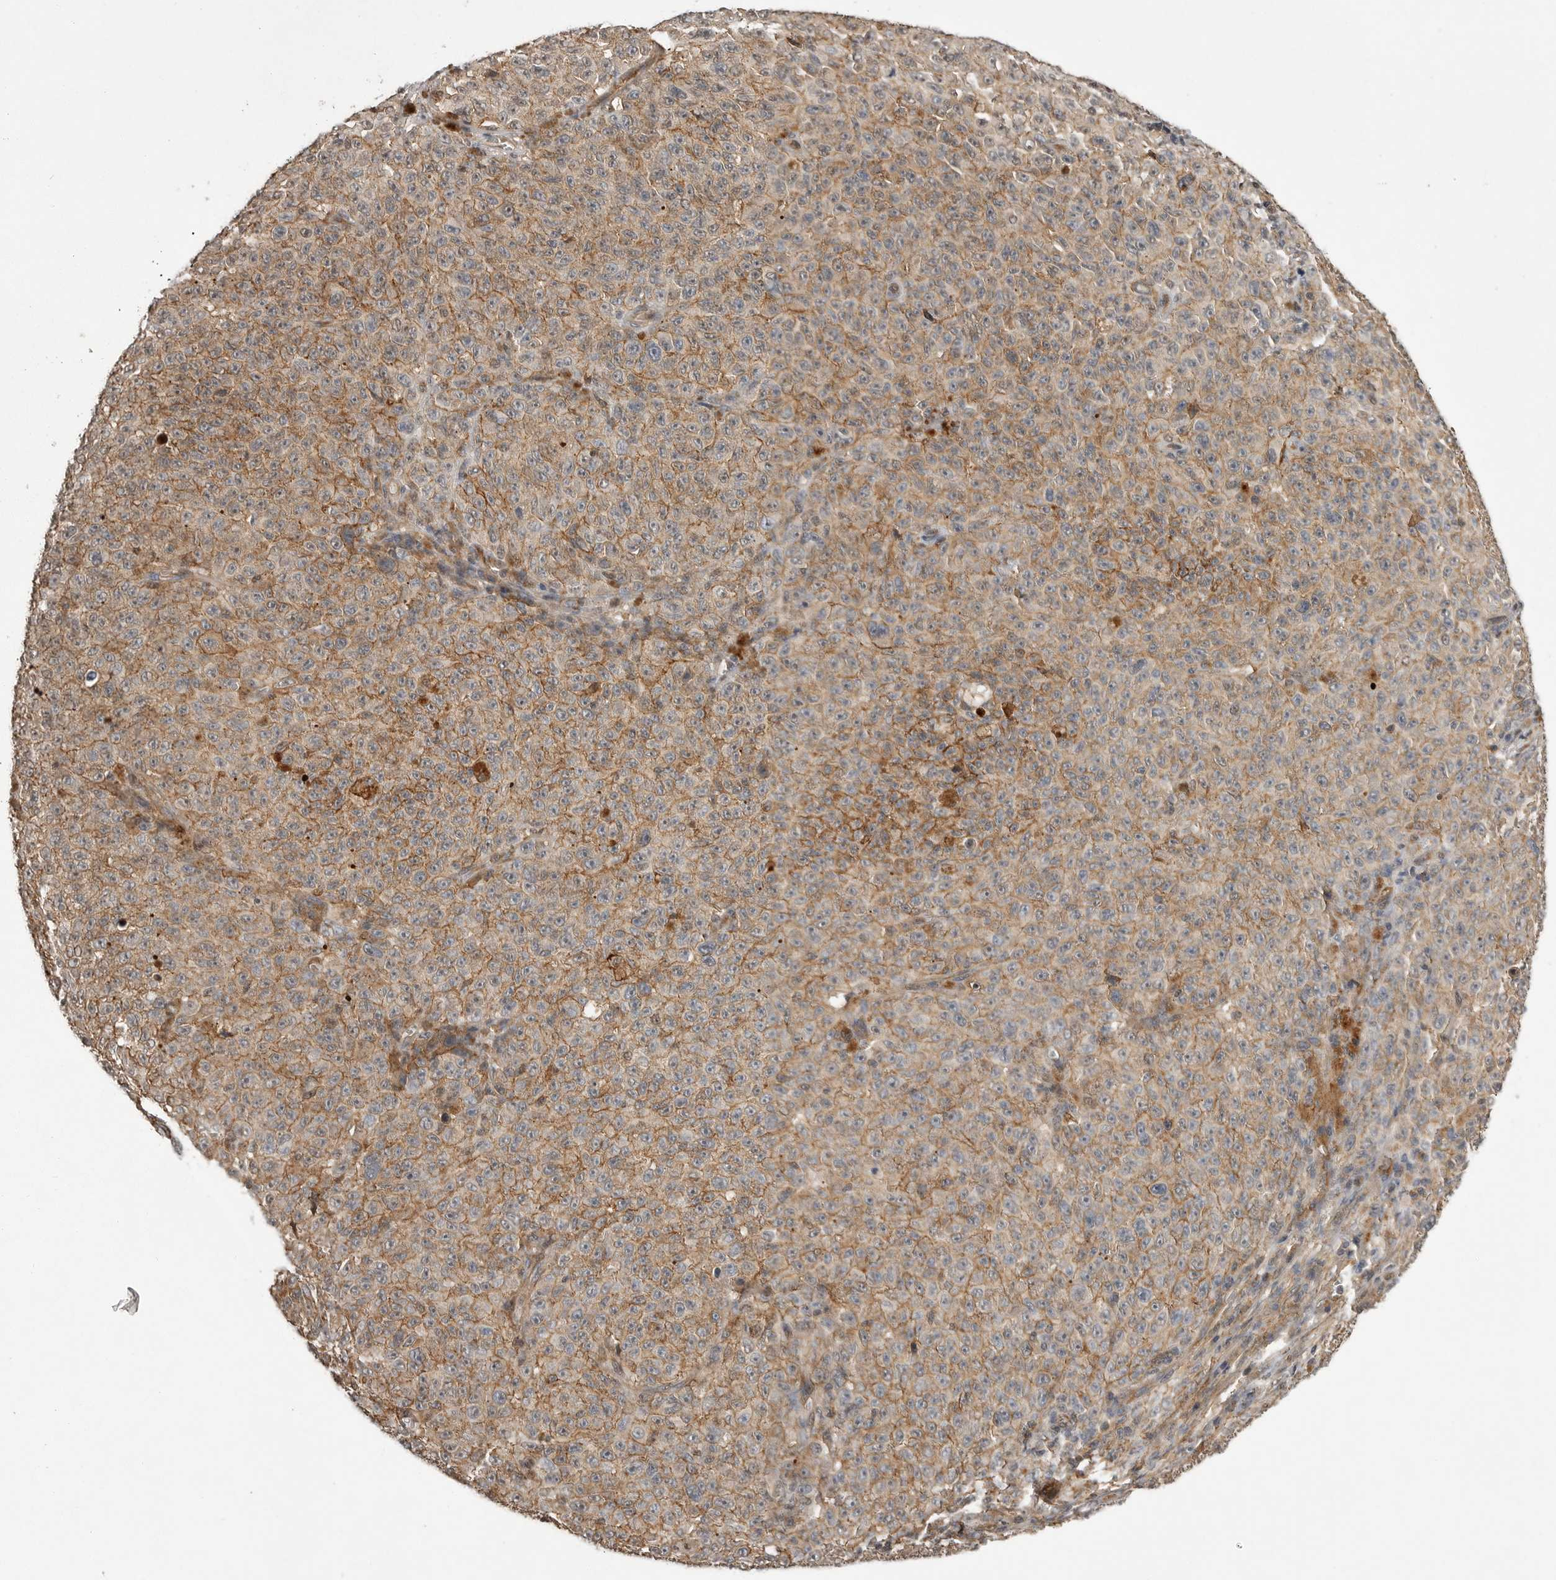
{"staining": {"intensity": "moderate", "quantity": ">75%", "location": "cytoplasmic/membranous"}, "tissue": "melanoma", "cell_type": "Tumor cells", "image_type": "cancer", "snomed": [{"axis": "morphology", "description": "Malignant melanoma, NOS"}, {"axis": "topography", "description": "Skin"}], "caption": "Immunohistochemical staining of human melanoma displays medium levels of moderate cytoplasmic/membranous positivity in about >75% of tumor cells.", "gene": "NECTIN1", "patient": {"sex": "female", "age": 82}}